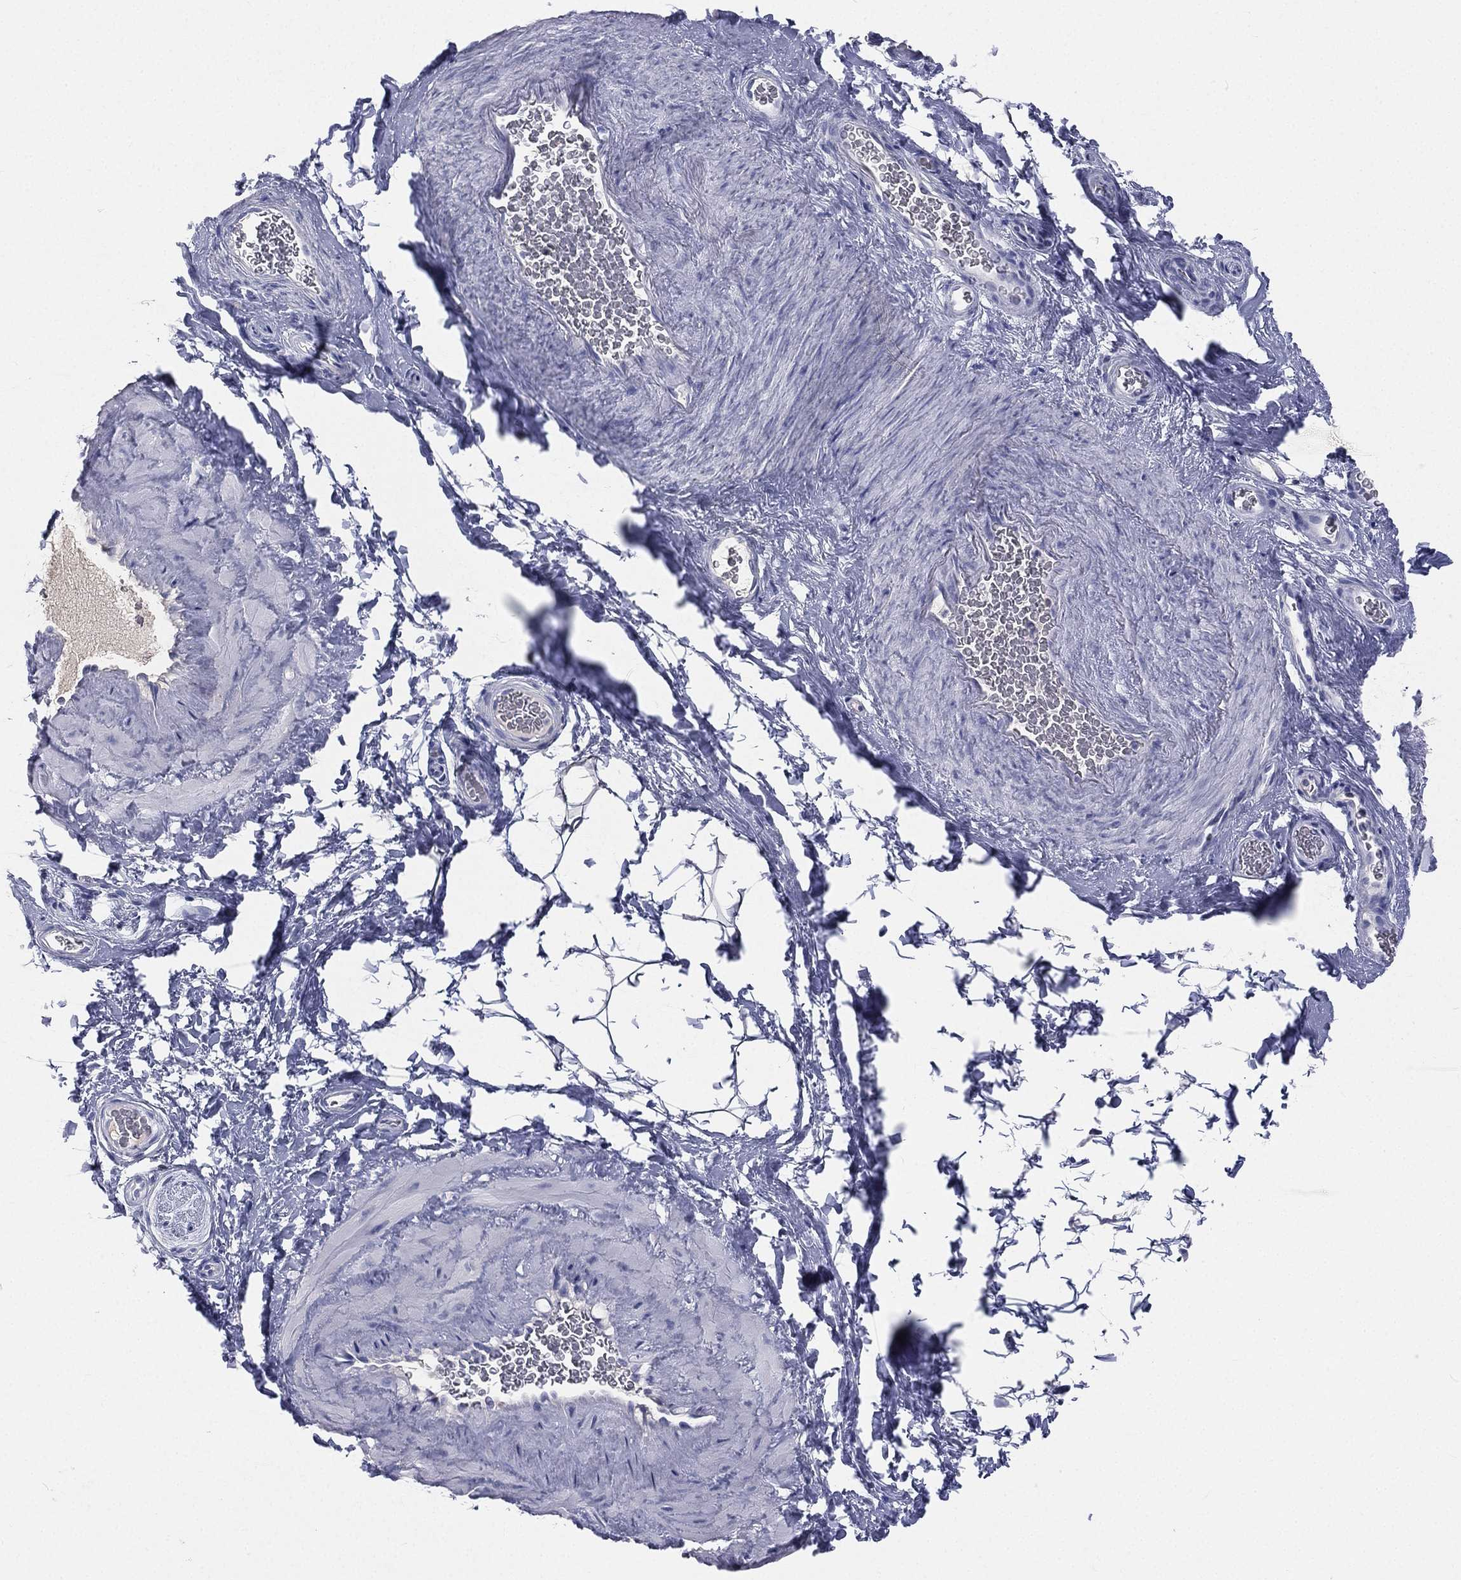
{"staining": {"intensity": "negative", "quantity": "none", "location": "none"}, "tissue": "adipose tissue", "cell_type": "Adipocytes", "image_type": "normal", "snomed": [{"axis": "morphology", "description": "Normal tissue, NOS"}, {"axis": "topography", "description": "Soft tissue"}, {"axis": "topography", "description": "Vascular tissue"}], "caption": "High power microscopy histopathology image of an immunohistochemistry (IHC) micrograph of unremarkable adipose tissue, revealing no significant positivity in adipocytes.", "gene": "CD3D", "patient": {"sex": "male", "age": 41}}